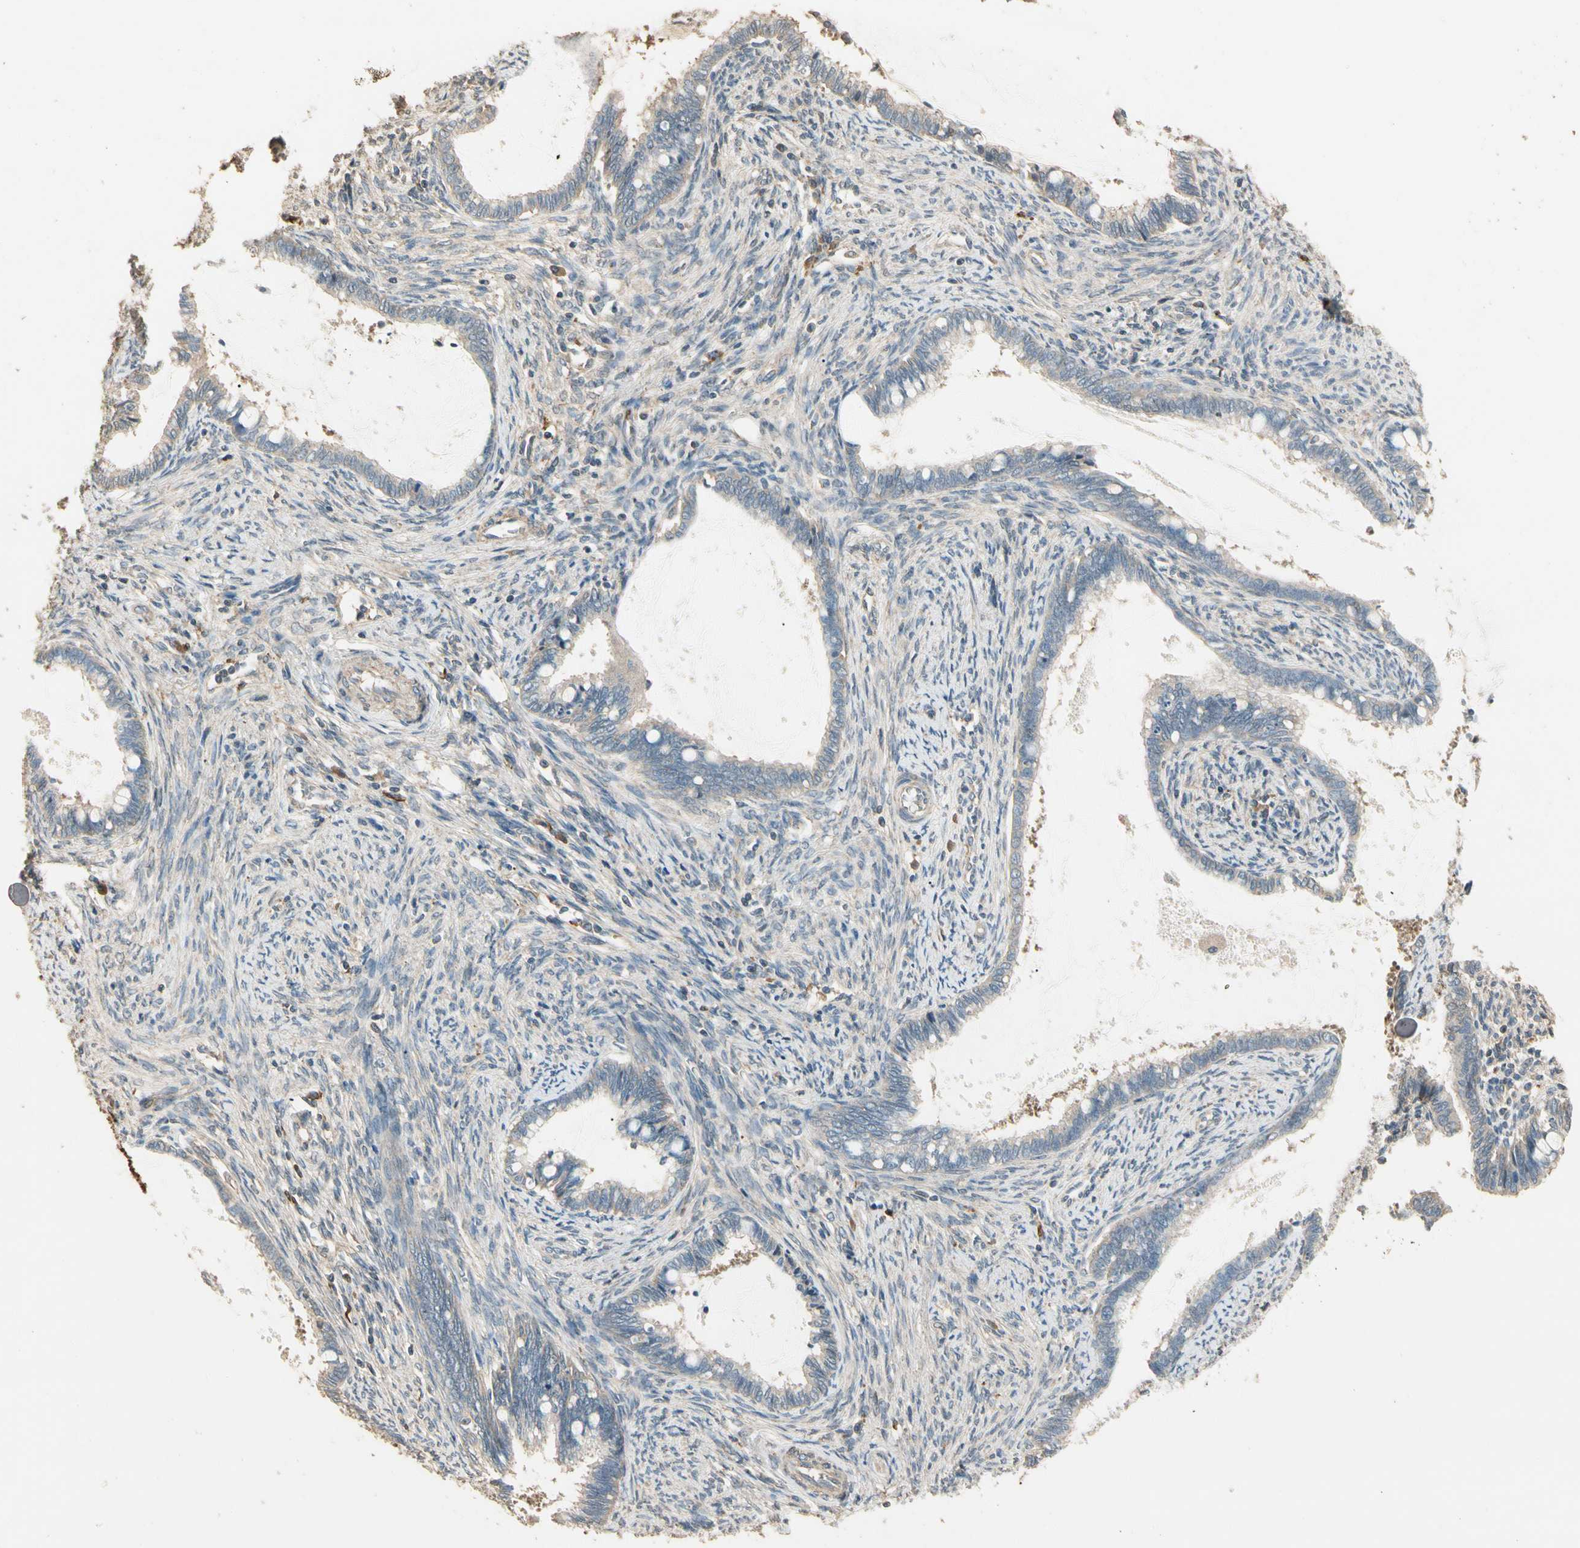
{"staining": {"intensity": "weak", "quantity": "25%-75%", "location": "cytoplasmic/membranous"}, "tissue": "cervical cancer", "cell_type": "Tumor cells", "image_type": "cancer", "snomed": [{"axis": "morphology", "description": "Adenocarcinoma, NOS"}, {"axis": "topography", "description": "Cervix"}], "caption": "Cervical cancer stained with IHC demonstrates weak cytoplasmic/membranous expression in approximately 25%-75% of tumor cells. (IHC, brightfield microscopy, high magnification).", "gene": "CDH6", "patient": {"sex": "female", "age": 44}}